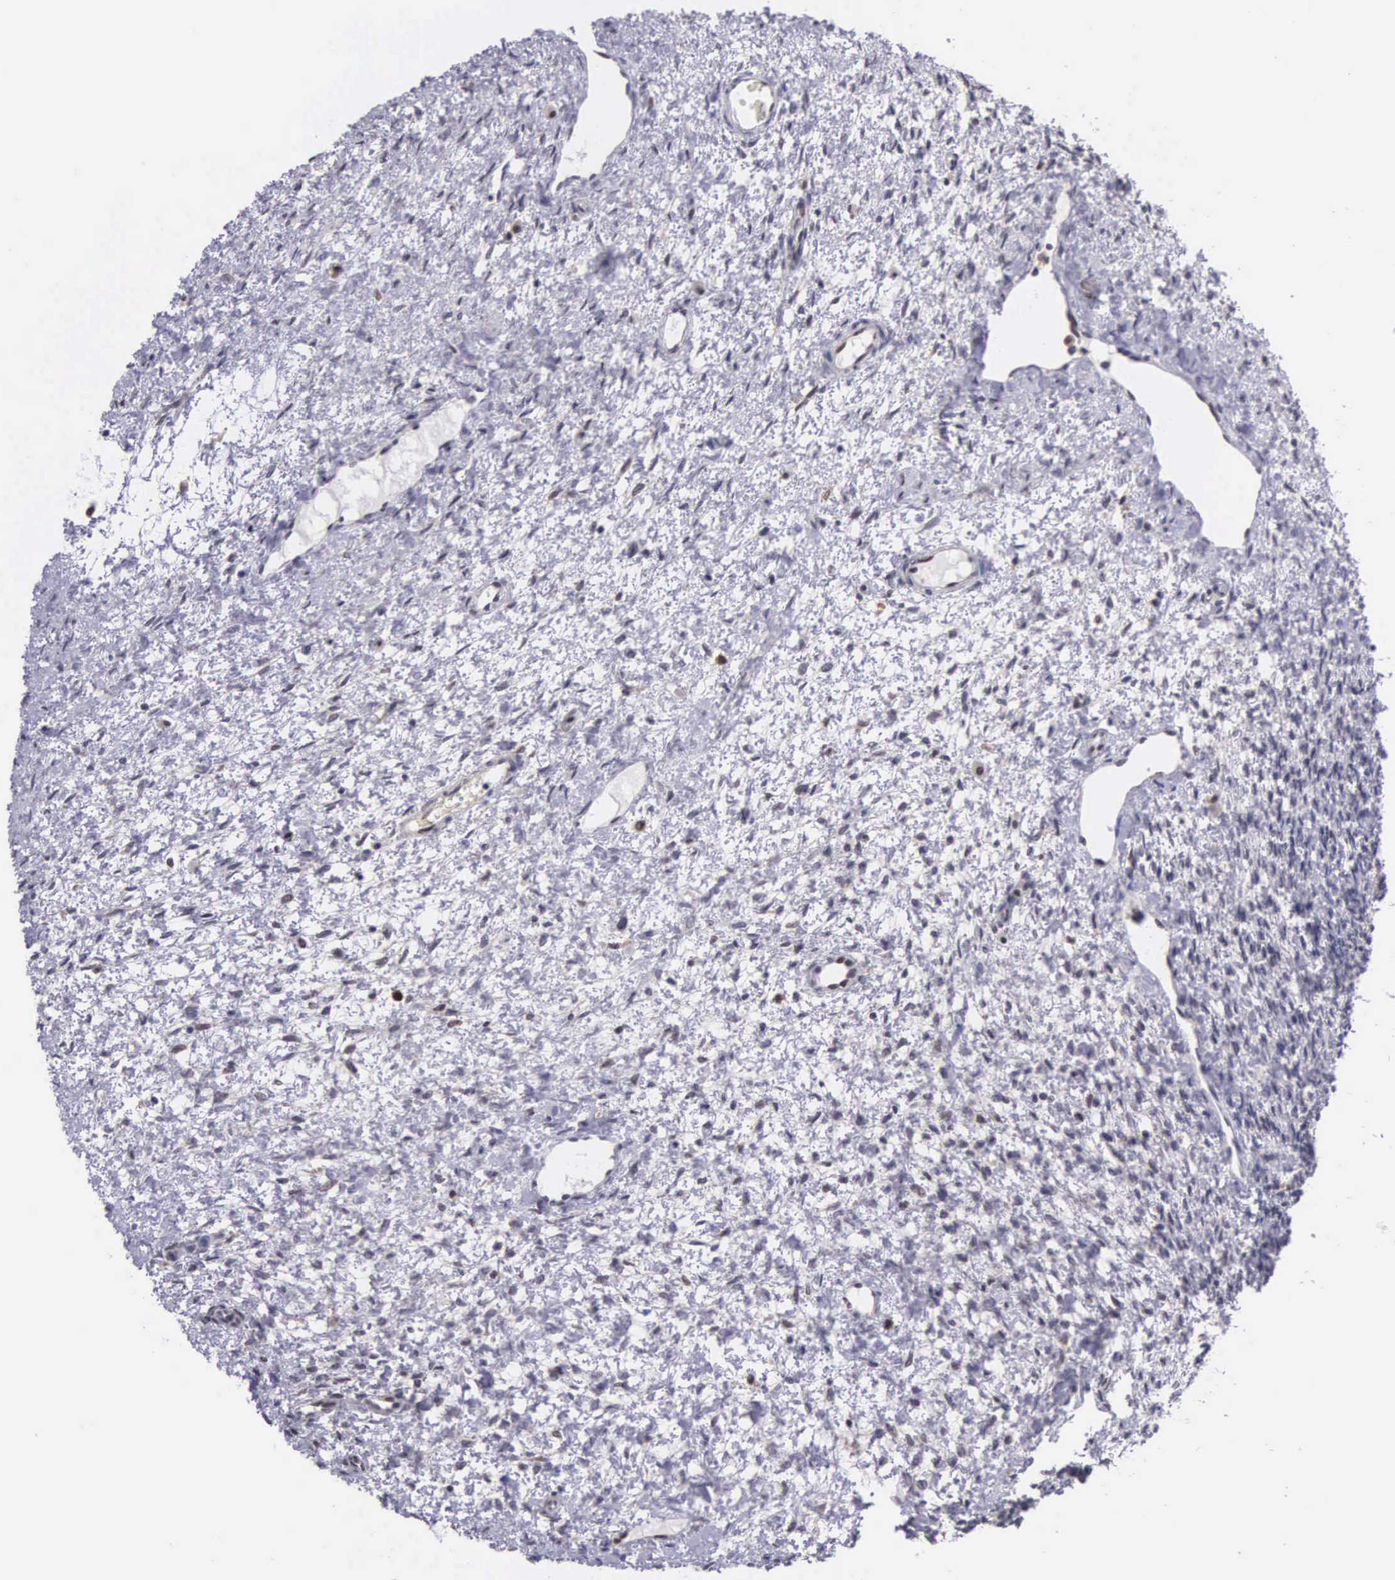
{"staining": {"intensity": "negative", "quantity": "none", "location": "none"}, "tissue": "ovary", "cell_type": "Ovarian stroma cells", "image_type": "normal", "snomed": [{"axis": "morphology", "description": "Normal tissue, NOS"}, {"axis": "topography", "description": "Ovary"}], "caption": "High power microscopy photomicrograph of an IHC image of normal ovary, revealing no significant positivity in ovarian stroma cells.", "gene": "SLC25A21", "patient": {"sex": "female", "age": 32}}